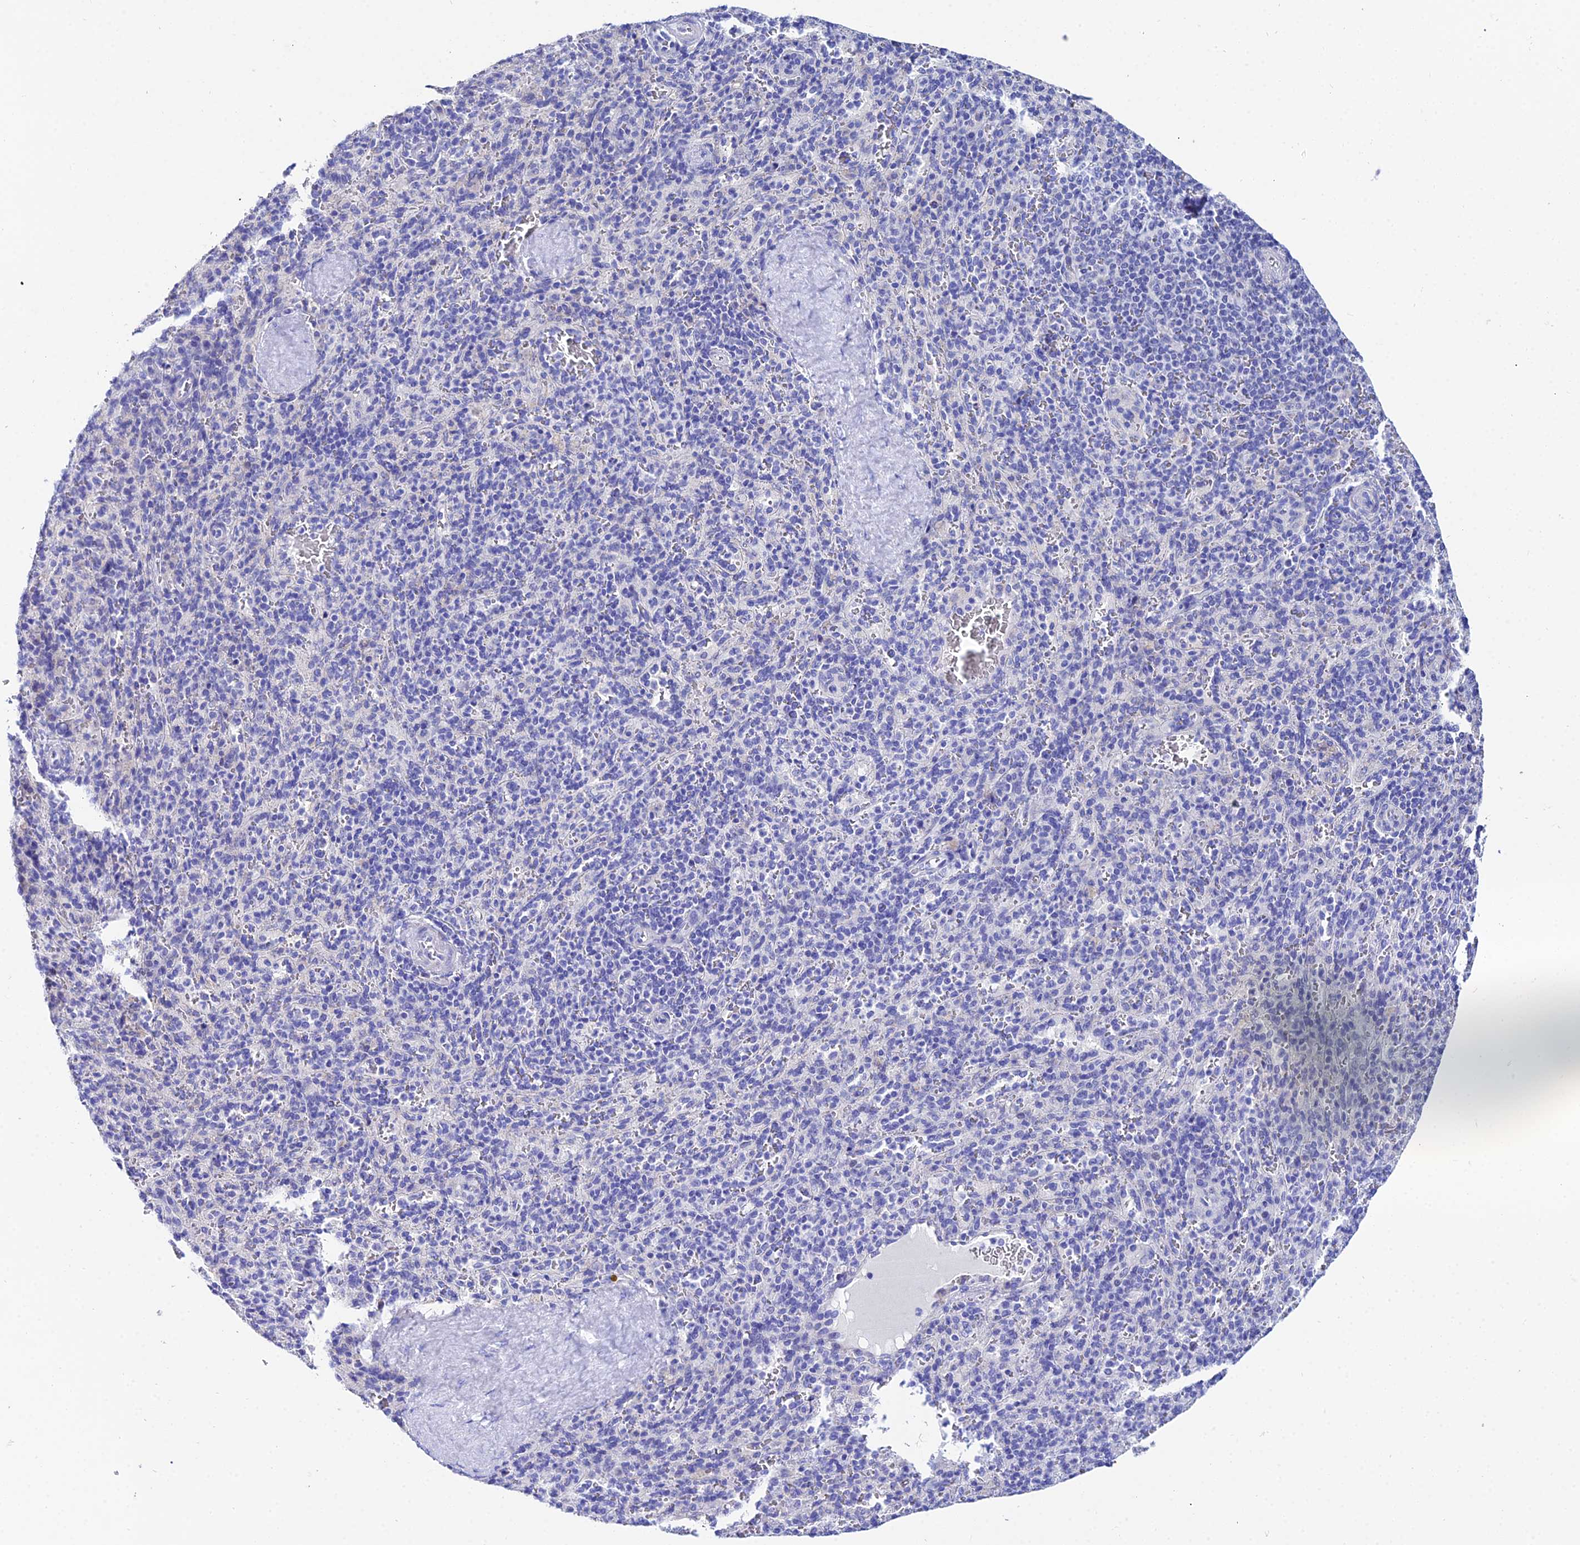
{"staining": {"intensity": "negative", "quantity": "none", "location": "none"}, "tissue": "spleen", "cell_type": "Cells in red pulp", "image_type": "normal", "snomed": [{"axis": "morphology", "description": "Normal tissue, NOS"}, {"axis": "topography", "description": "Spleen"}], "caption": "Immunohistochemistry (IHC) of normal human spleen demonstrates no staining in cells in red pulp.", "gene": "CEP41", "patient": {"sex": "male", "age": 36}}